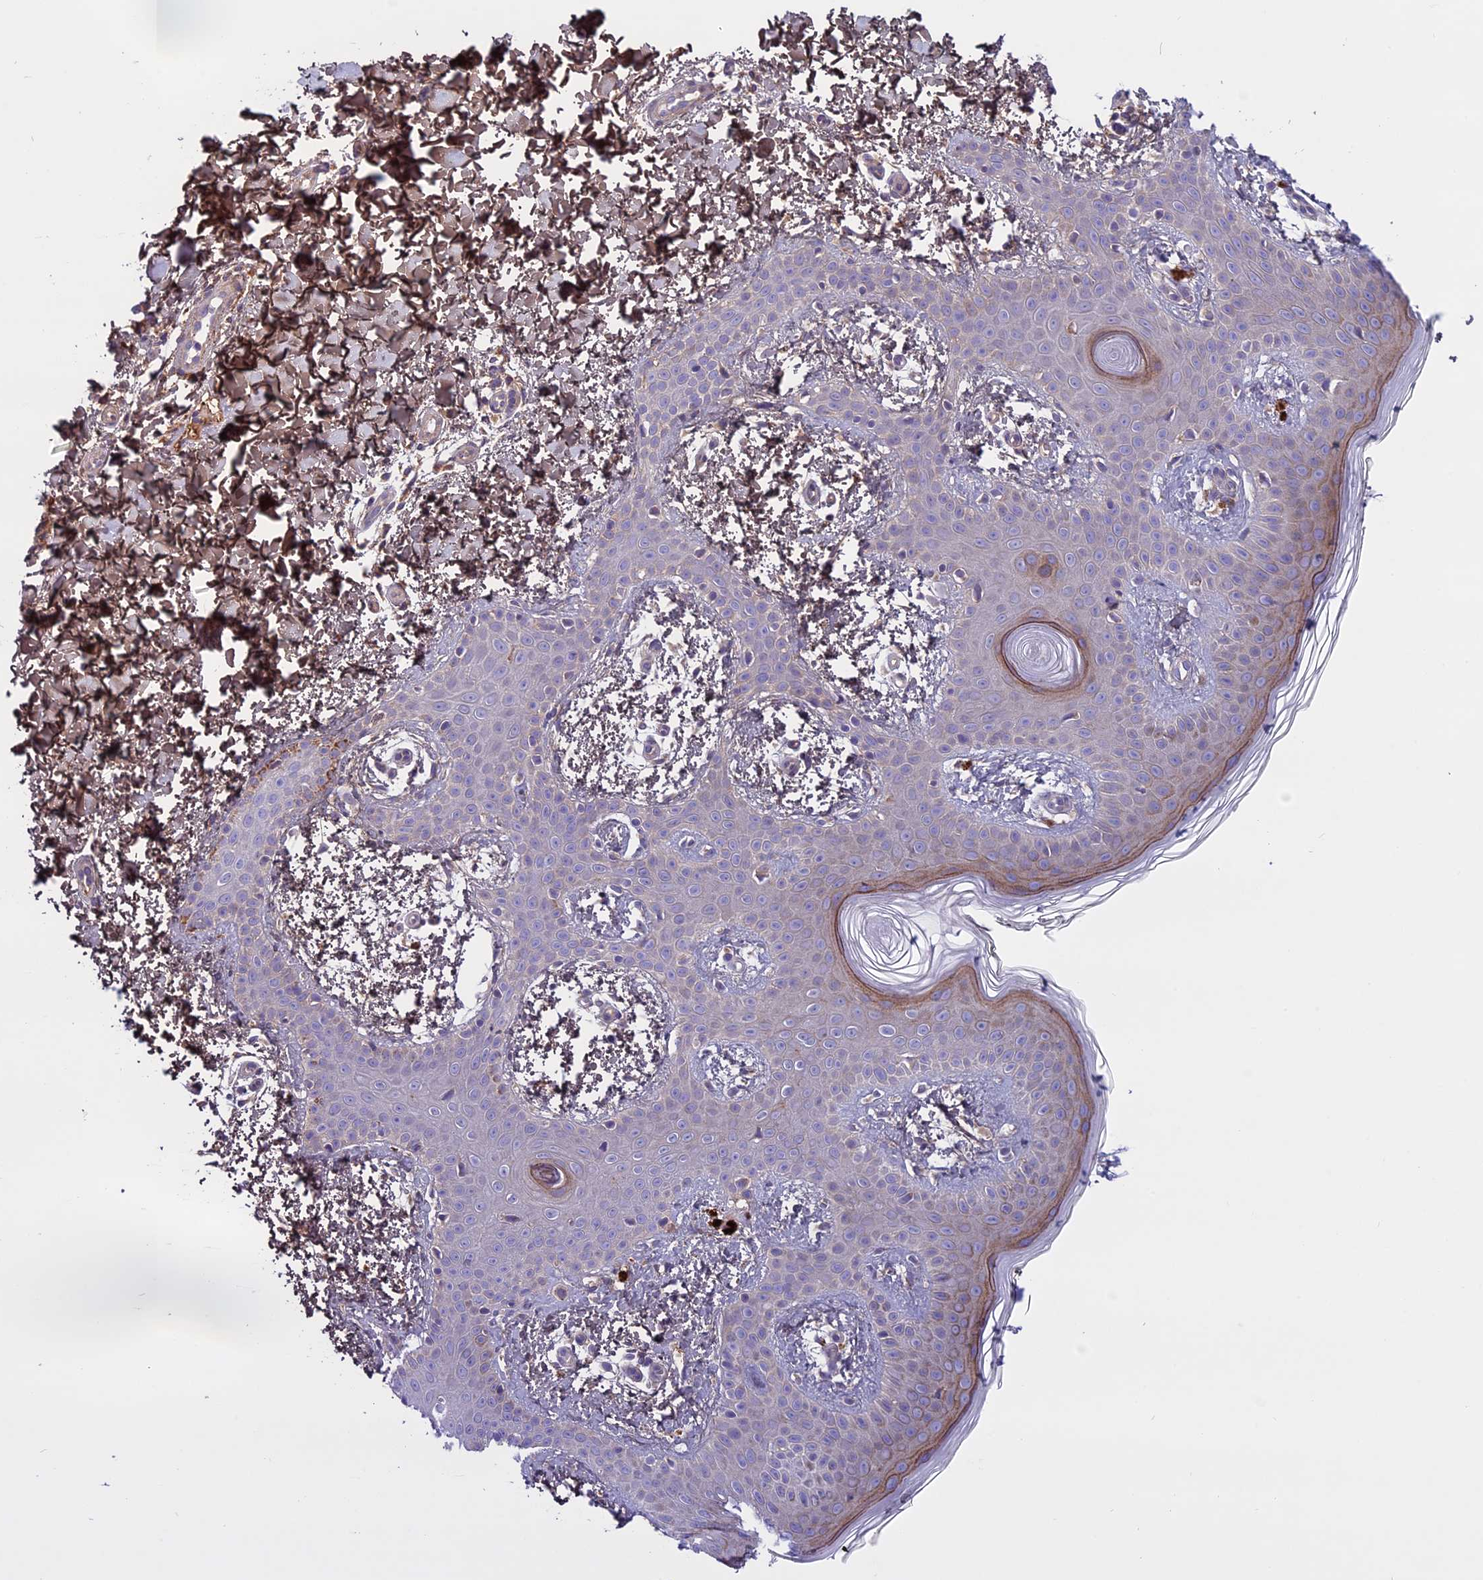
{"staining": {"intensity": "moderate", "quantity": ">75%", "location": "cytoplasmic/membranous"}, "tissue": "skin", "cell_type": "Fibroblasts", "image_type": "normal", "snomed": [{"axis": "morphology", "description": "Normal tissue, NOS"}, {"axis": "topography", "description": "Skin"}], "caption": "Immunohistochemistry (DAB (3,3'-diaminobenzidine)) staining of unremarkable skin reveals moderate cytoplasmic/membranous protein expression in approximately >75% of fibroblasts. Immunohistochemistry (ihc) stains the protein of interest in brown and the nuclei are stained blue.", "gene": "DCTN5", "patient": {"sex": "male", "age": 36}}